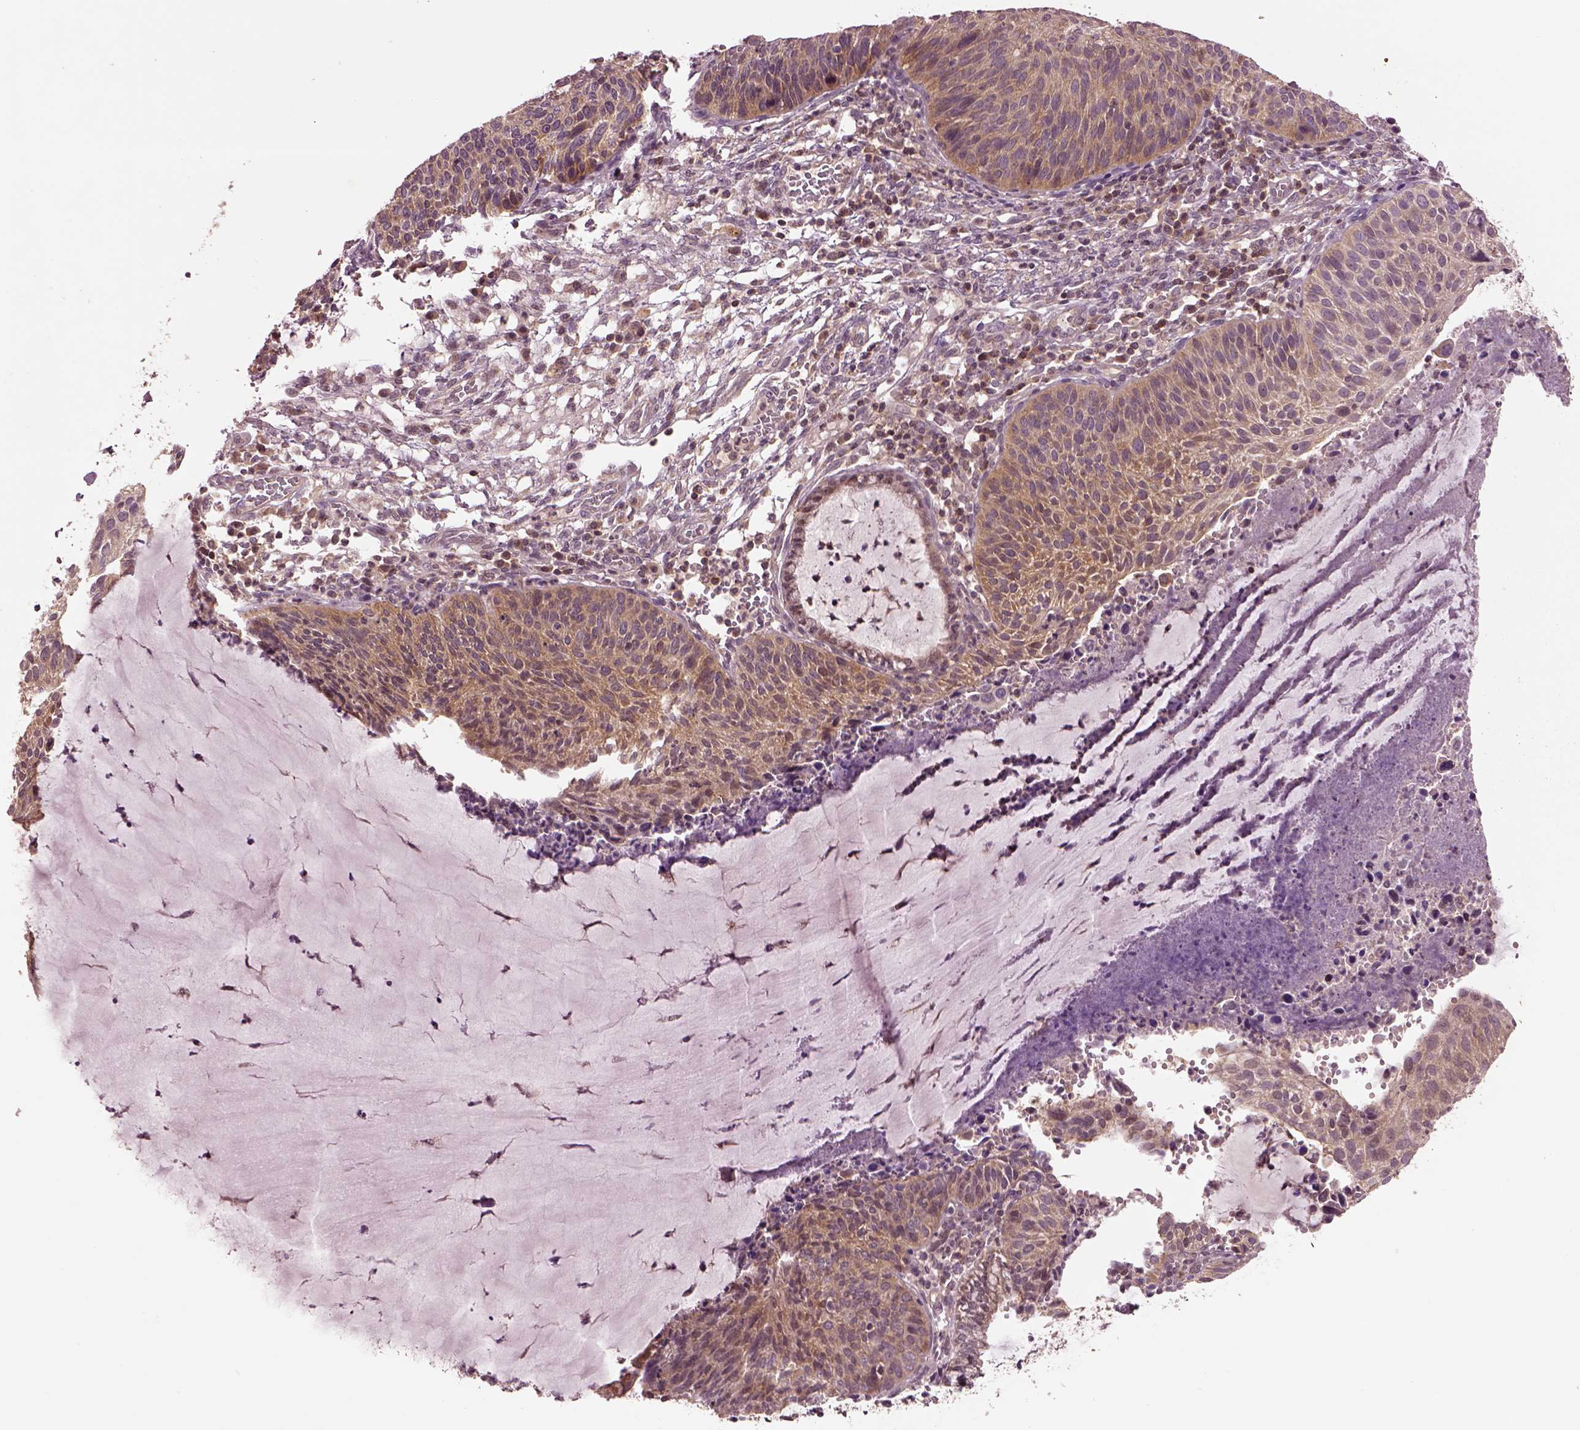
{"staining": {"intensity": "weak", "quantity": "25%-75%", "location": "cytoplasmic/membranous"}, "tissue": "cervical cancer", "cell_type": "Tumor cells", "image_type": "cancer", "snomed": [{"axis": "morphology", "description": "Squamous cell carcinoma, NOS"}, {"axis": "topography", "description": "Cervix"}], "caption": "A low amount of weak cytoplasmic/membranous expression is seen in approximately 25%-75% of tumor cells in squamous cell carcinoma (cervical) tissue.", "gene": "MTHFS", "patient": {"sex": "female", "age": 36}}